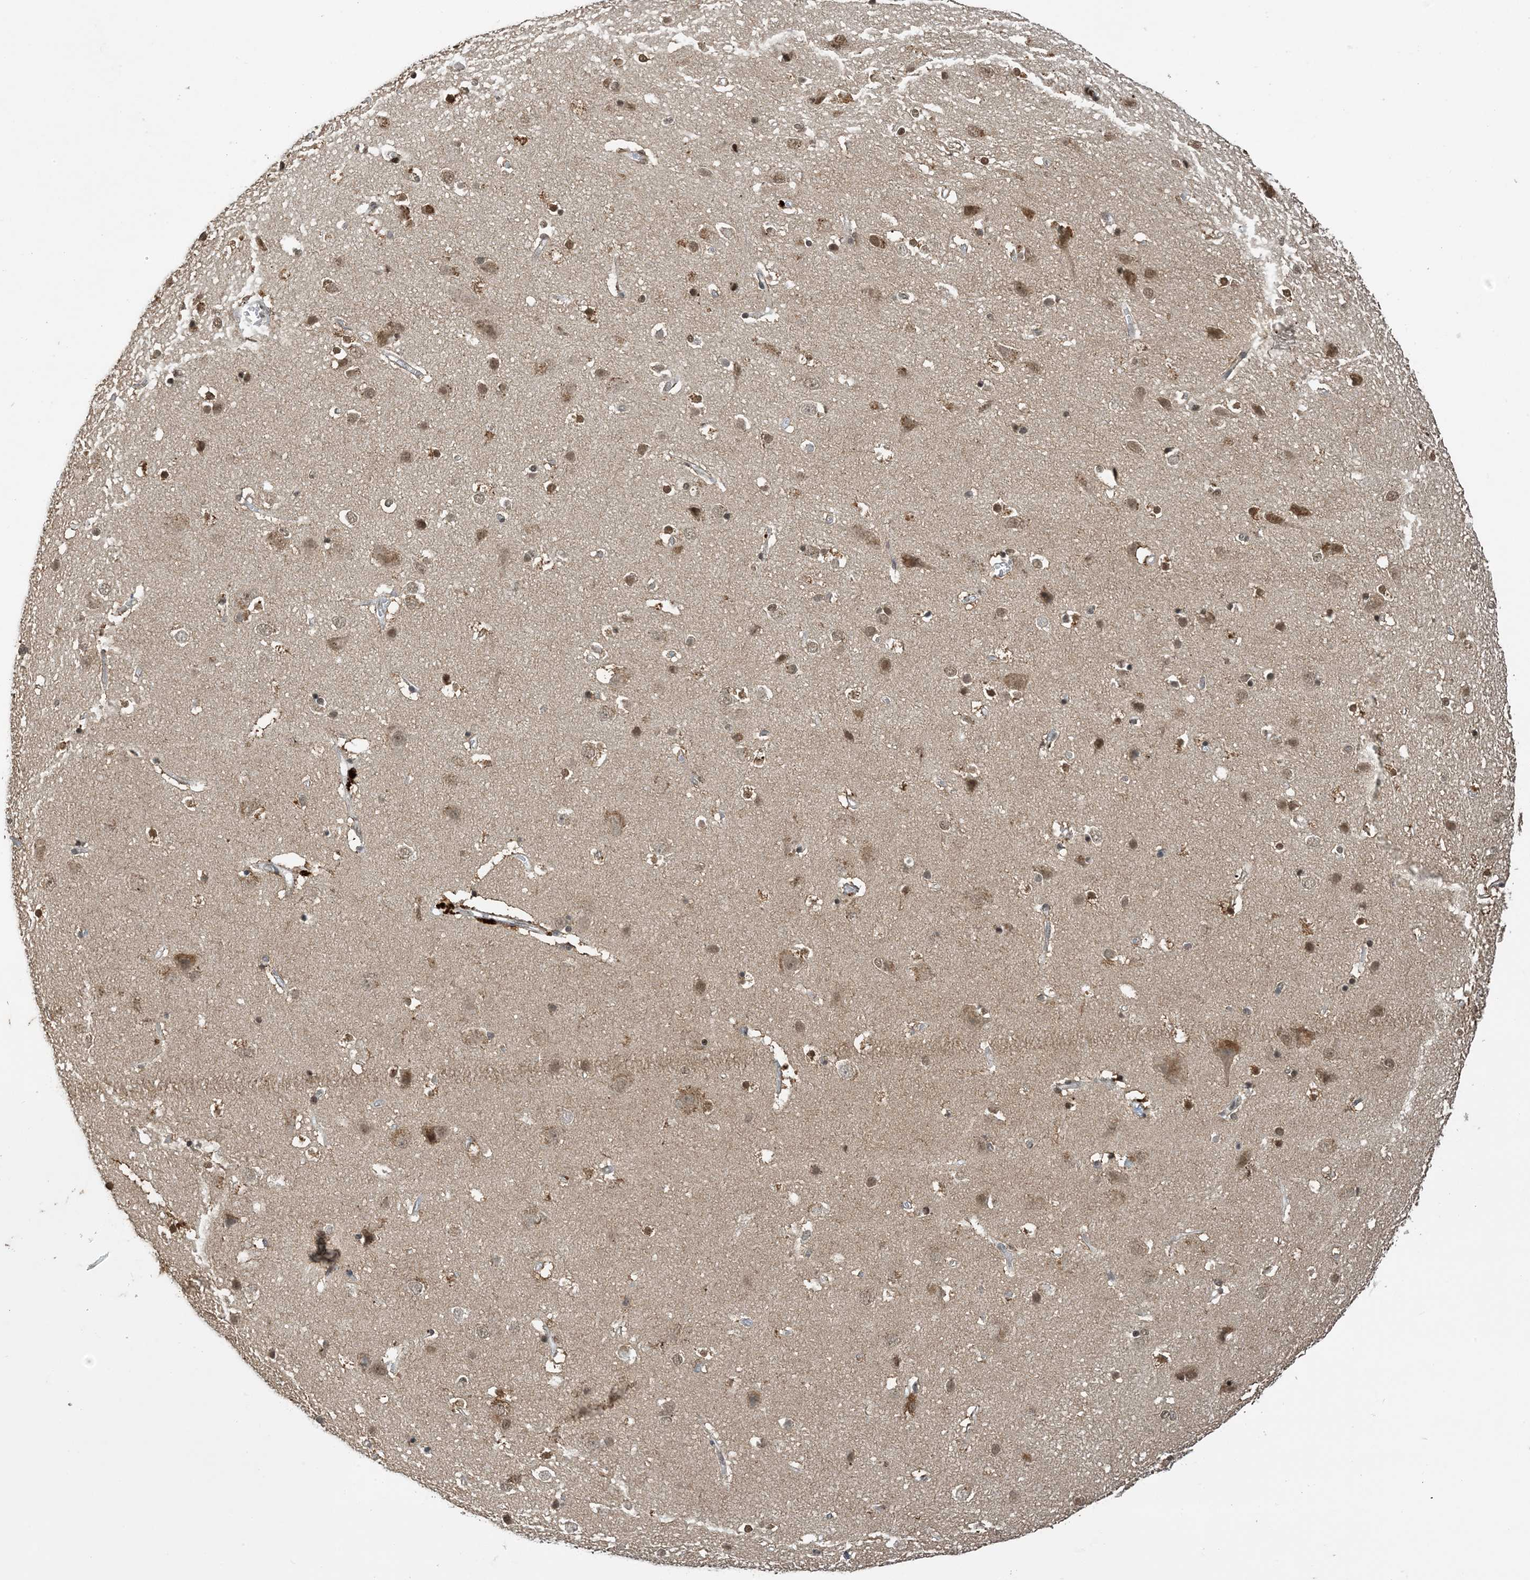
{"staining": {"intensity": "weak", "quantity": ">75%", "location": "cytoplasmic/membranous"}, "tissue": "cerebral cortex", "cell_type": "Endothelial cells", "image_type": "normal", "snomed": [{"axis": "morphology", "description": "Normal tissue, NOS"}, {"axis": "topography", "description": "Cerebral cortex"}], "caption": "Protein staining by IHC demonstrates weak cytoplasmic/membranous positivity in about >75% of endothelial cells in normal cerebral cortex. The staining was performed using DAB to visualize the protein expression in brown, while the nuclei were stained in blue with hematoxylin (Magnification: 20x).", "gene": "ACYP2", "patient": {"sex": "male", "age": 54}}